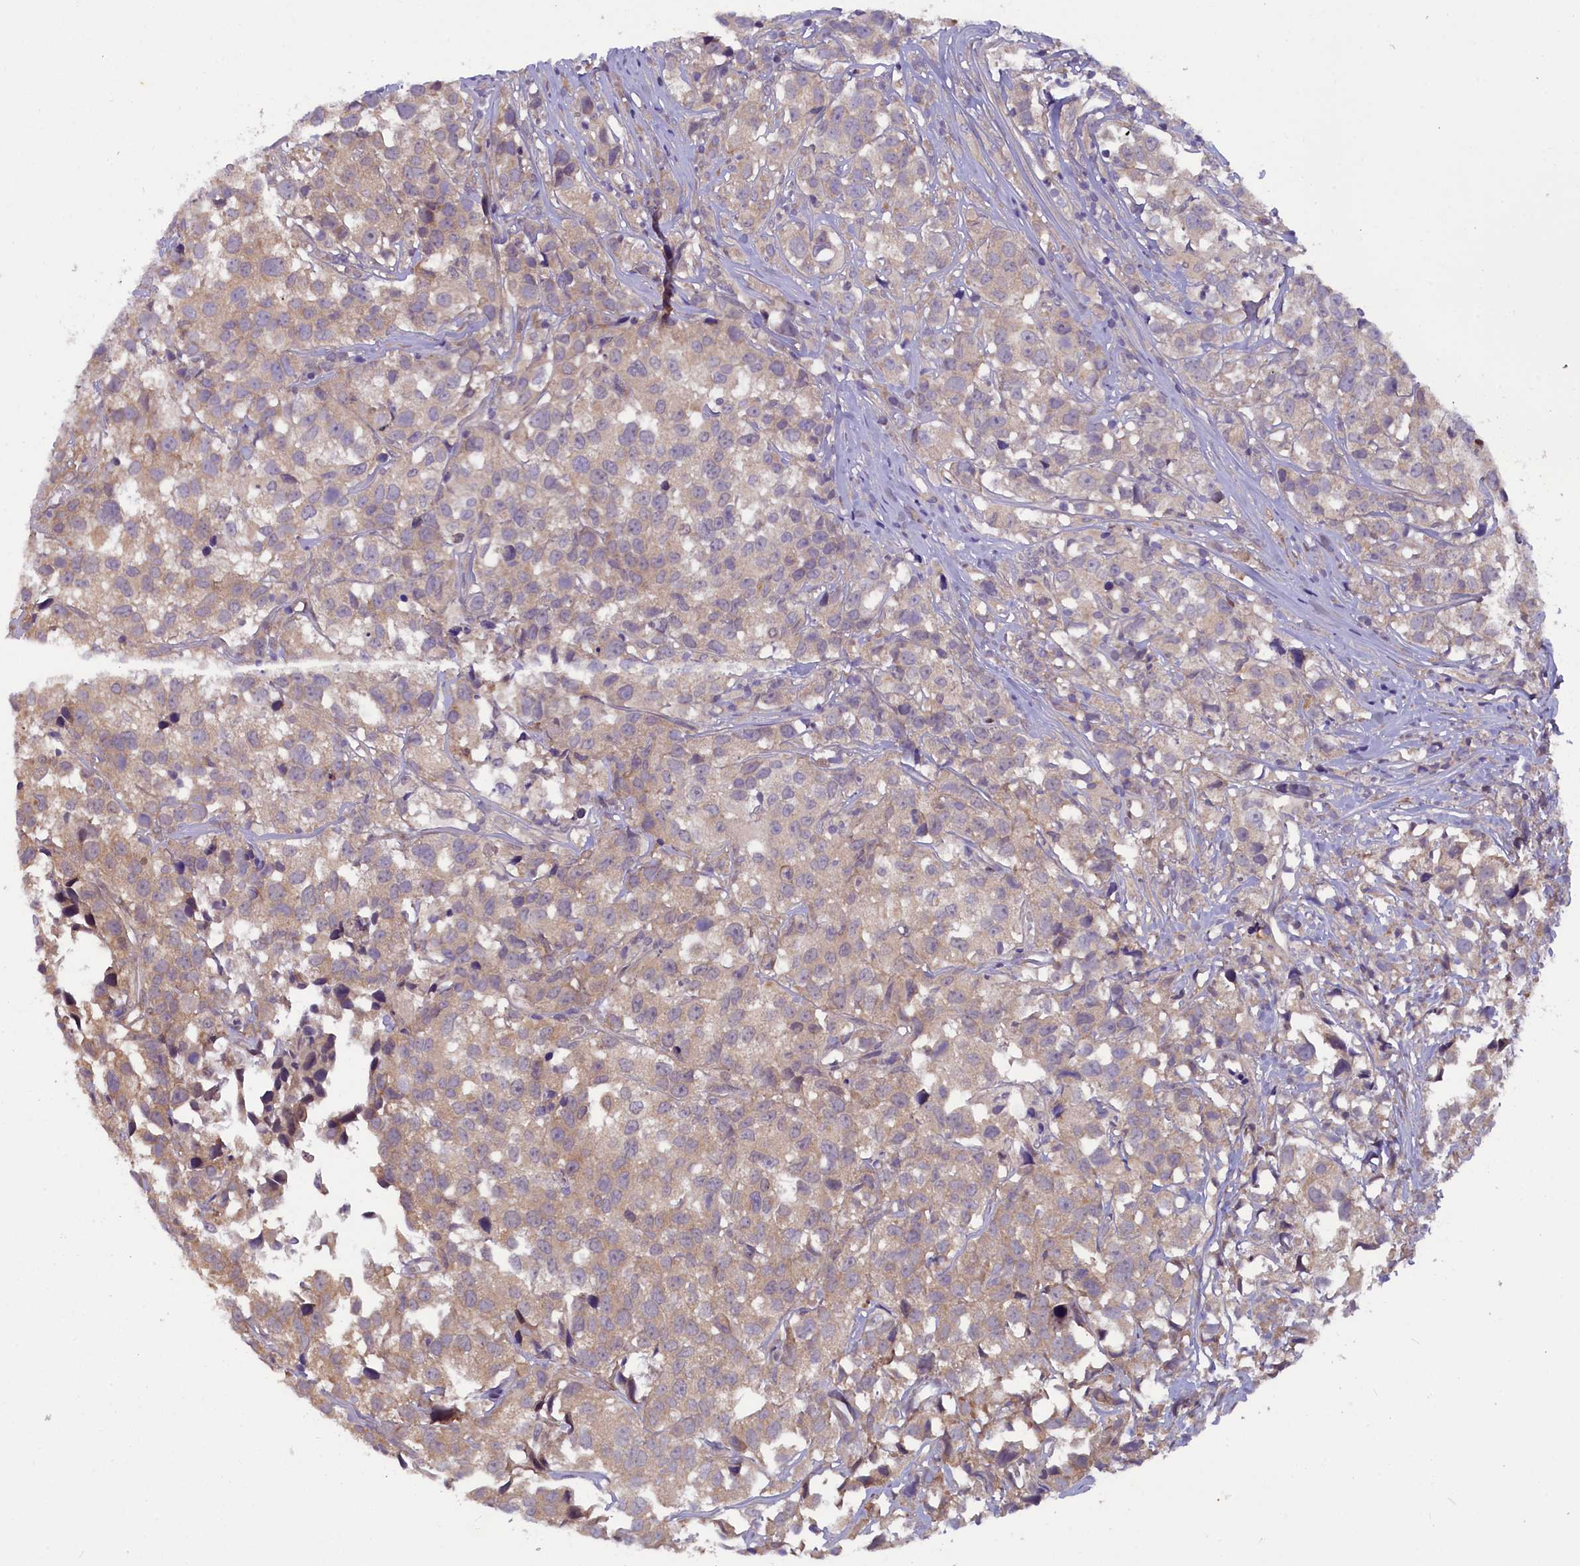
{"staining": {"intensity": "weak", "quantity": "25%-75%", "location": "cytoplasmic/membranous"}, "tissue": "urothelial cancer", "cell_type": "Tumor cells", "image_type": "cancer", "snomed": [{"axis": "morphology", "description": "Urothelial carcinoma, High grade"}, {"axis": "topography", "description": "Urinary bladder"}], "caption": "High-power microscopy captured an immunohistochemistry micrograph of urothelial cancer, revealing weak cytoplasmic/membranous expression in approximately 25%-75% of tumor cells.", "gene": "CCDC9B", "patient": {"sex": "female", "age": 75}}